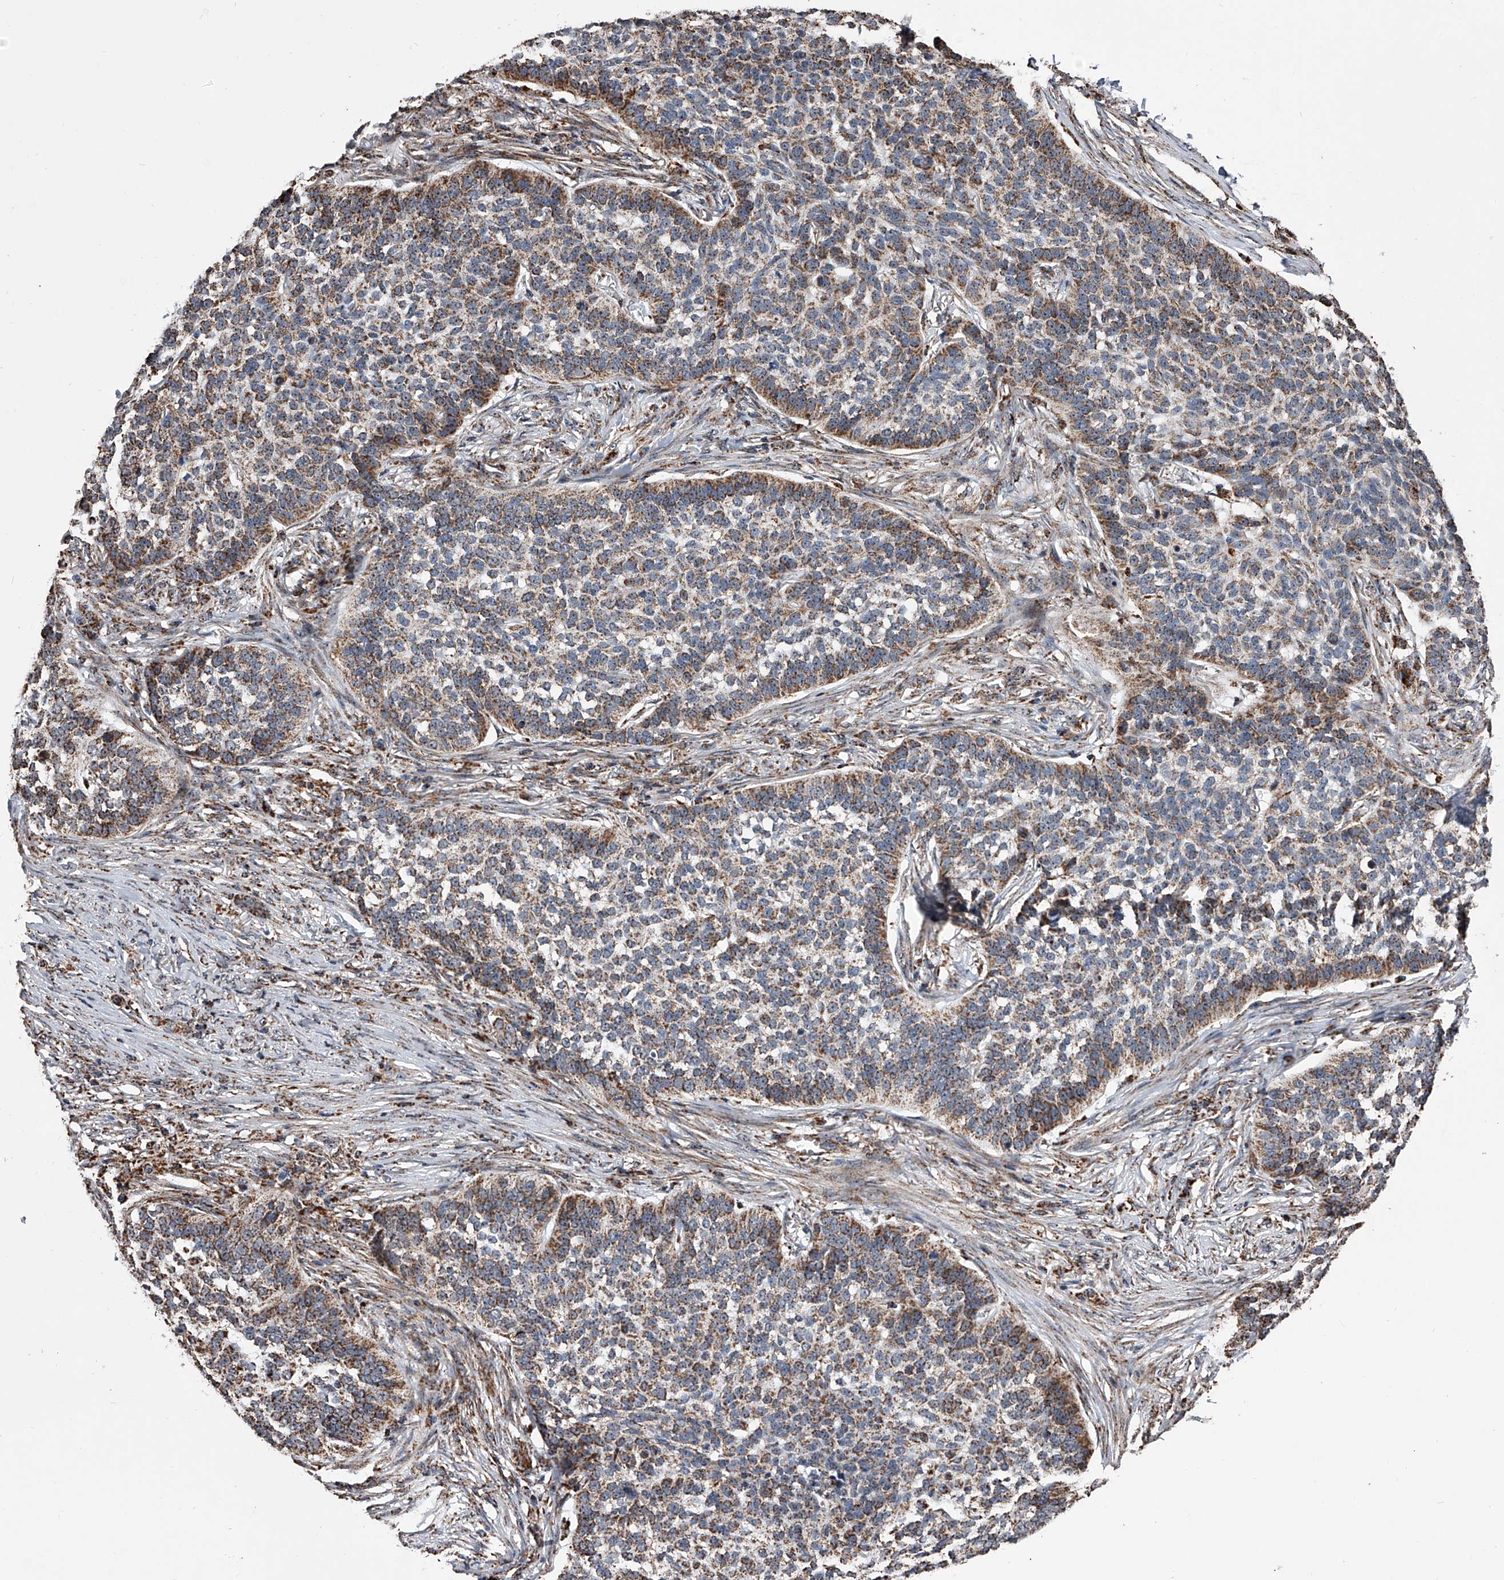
{"staining": {"intensity": "moderate", "quantity": "25%-75%", "location": "cytoplasmic/membranous"}, "tissue": "skin cancer", "cell_type": "Tumor cells", "image_type": "cancer", "snomed": [{"axis": "morphology", "description": "Basal cell carcinoma"}, {"axis": "topography", "description": "Skin"}], "caption": "Skin basal cell carcinoma was stained to show a protein in brown. There is medium levels of moderate cytoplasmic/membranous staining in approximately 25%-75% of tumor cells.", "gene": "SMPDL3A", "patient": {"sex": "male", "age": 85}}